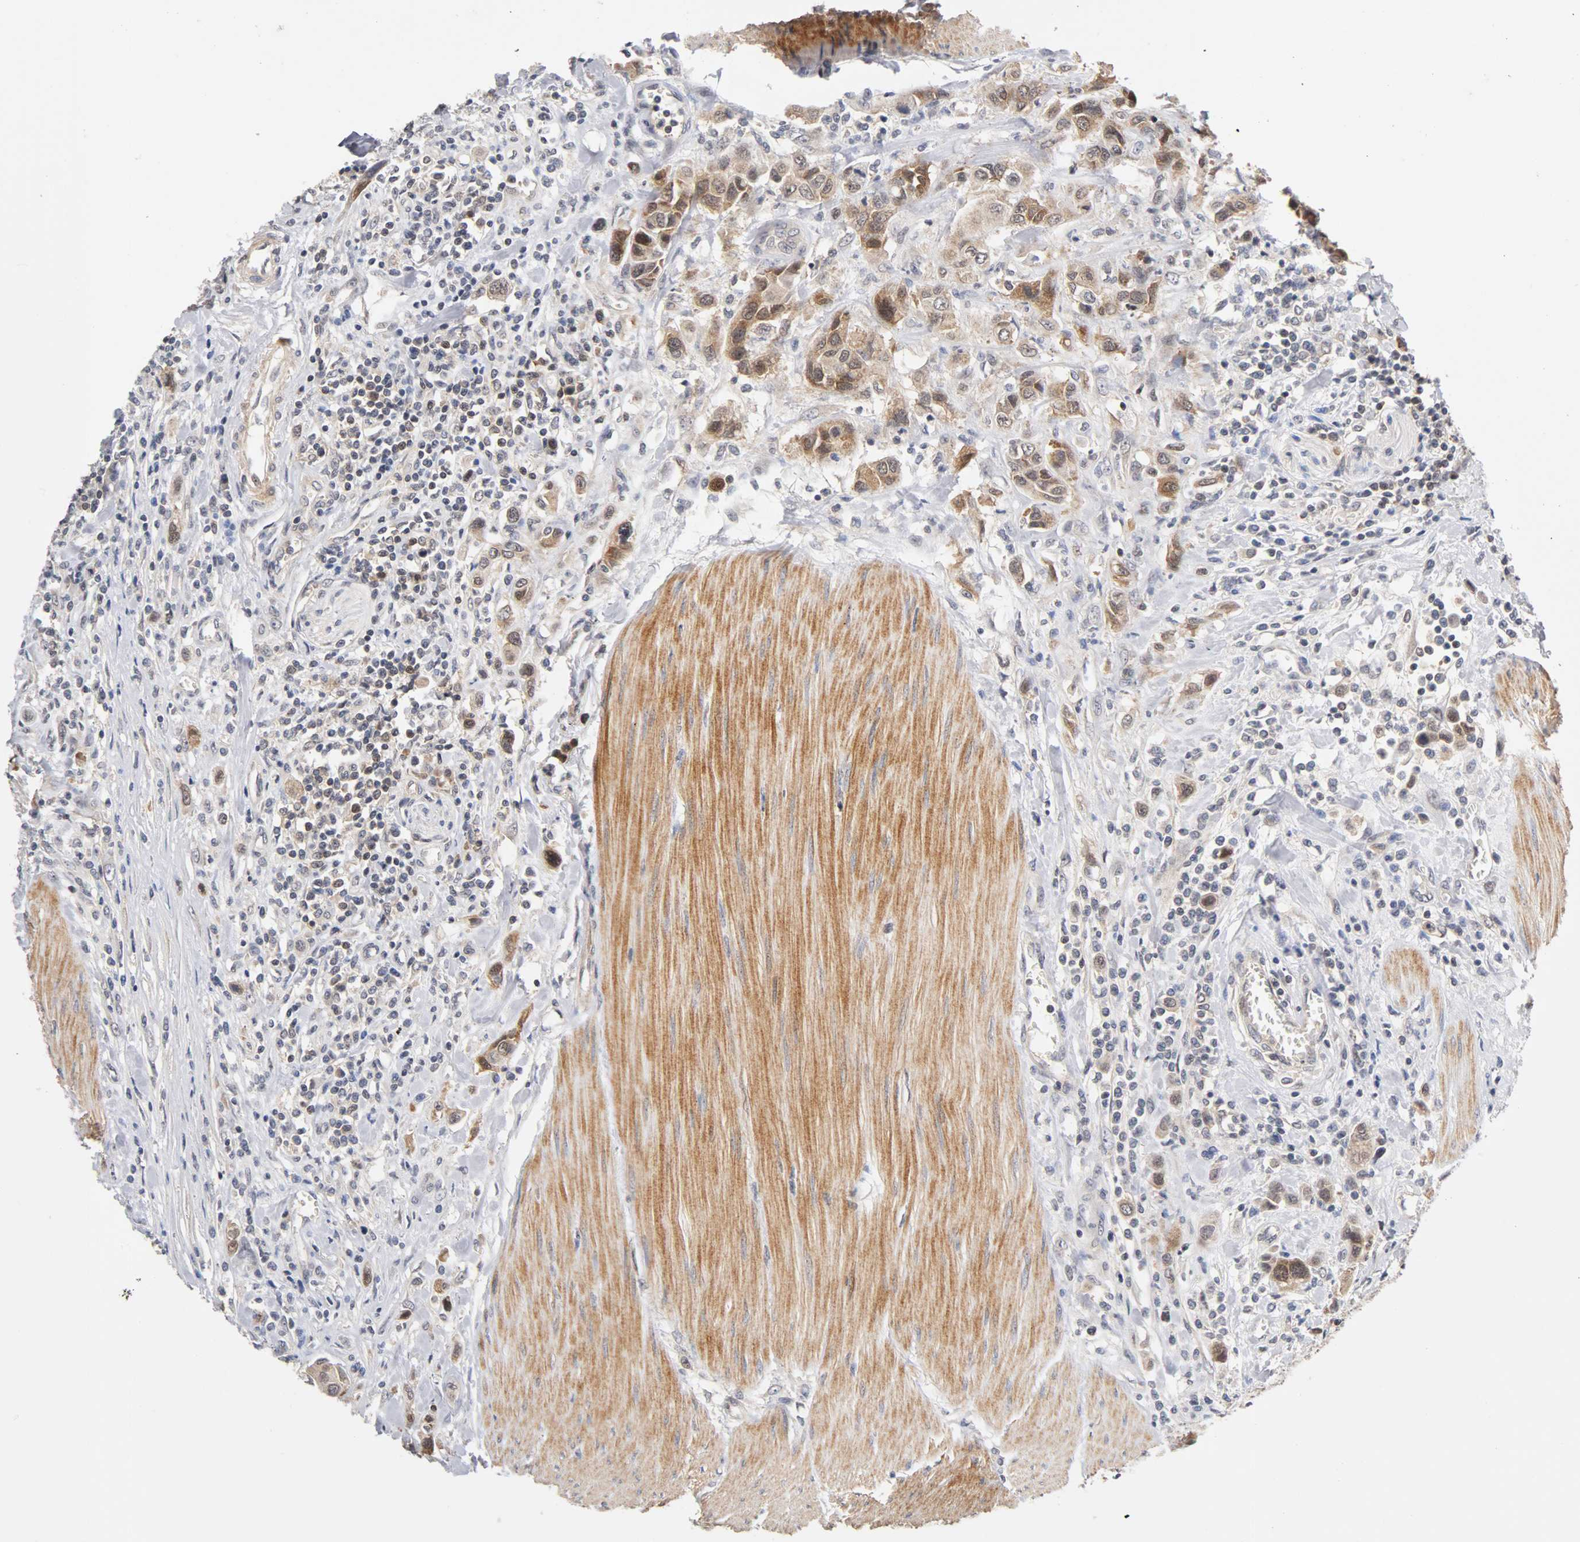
{"staining": {"intensity": "strong", "quantity": "25%-75%", "location": "cytoplasmic/membranous,nuclear"}, "tissue": "urothelial cancer", "cell_type": "Tumor cells", "image_type": "cancer", "snomed": [{"axis": "morphology", "description": "Urothelial carcinoma, High grade"}, {"axis": "topography", "description": "Urinary bladder"}], "caption": "The image demonstrates immunohistochemical staining of urothelial cancer. There is strong cytoplasmic/membranous and nuclear expression is identified in approximately 25%-75% of tumor cells. (DAB = brown stain, brightfield microscopy at high magnification).", "gene": "UBE2M", "patient": {"sex": "male", "age": 50}}